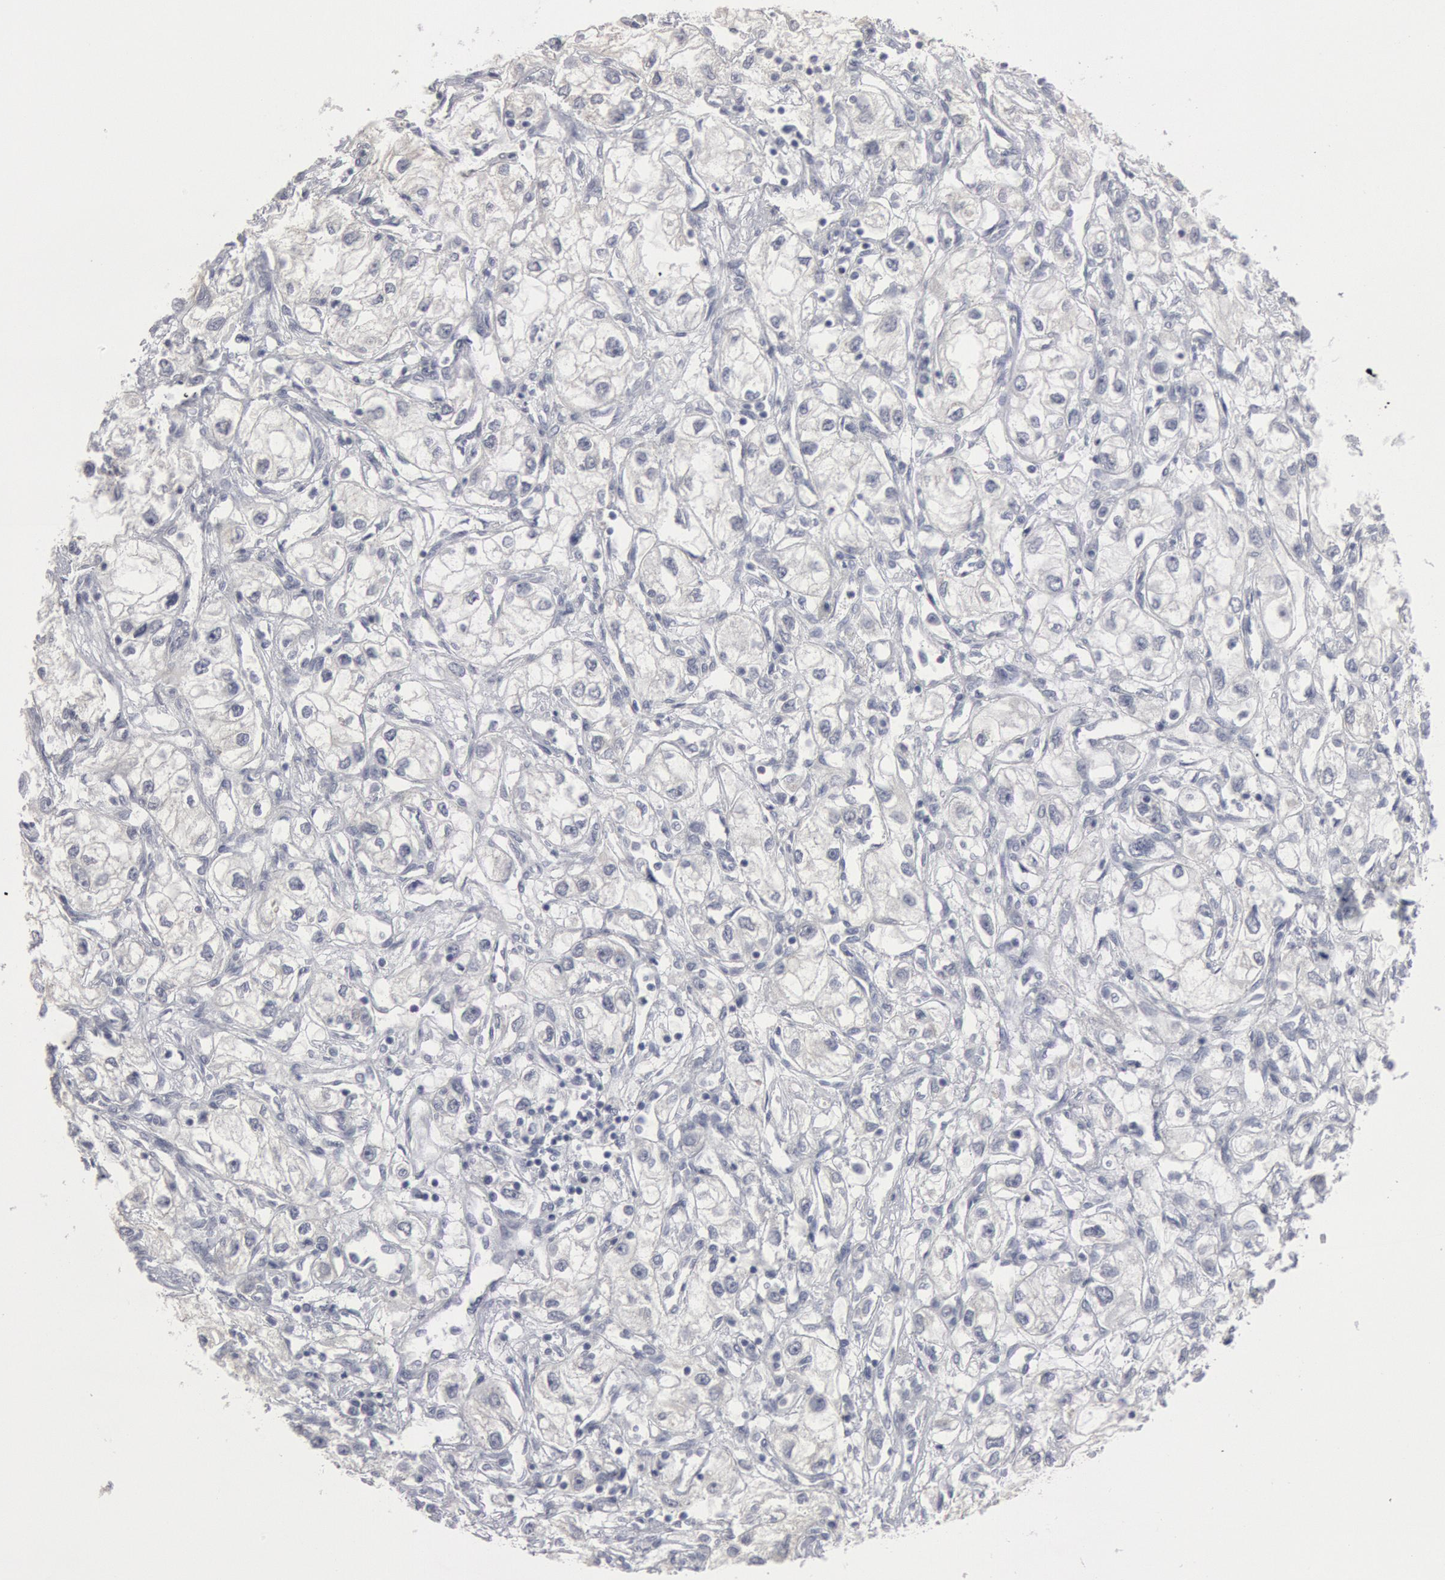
{"staining": {"intensity": "negative", "quantity": "none", "location": "none"}, "tissue": "renal cancer", "cell_type": "Tumor cells", "image_type": "cancer", "snomed": [{"axis": "morphology", "description": "Adenocarcinoma, NOS"}, {"axis": "topography", "description": "Kidney"}], "caption": "A high-resolution image shows immunohistochemistry staining of renal adenocarcinoma, which demonstrates no significant positivity in tumor cells.", "gene": "DMC1", "patient": {"sex": "male", "age": 57}}